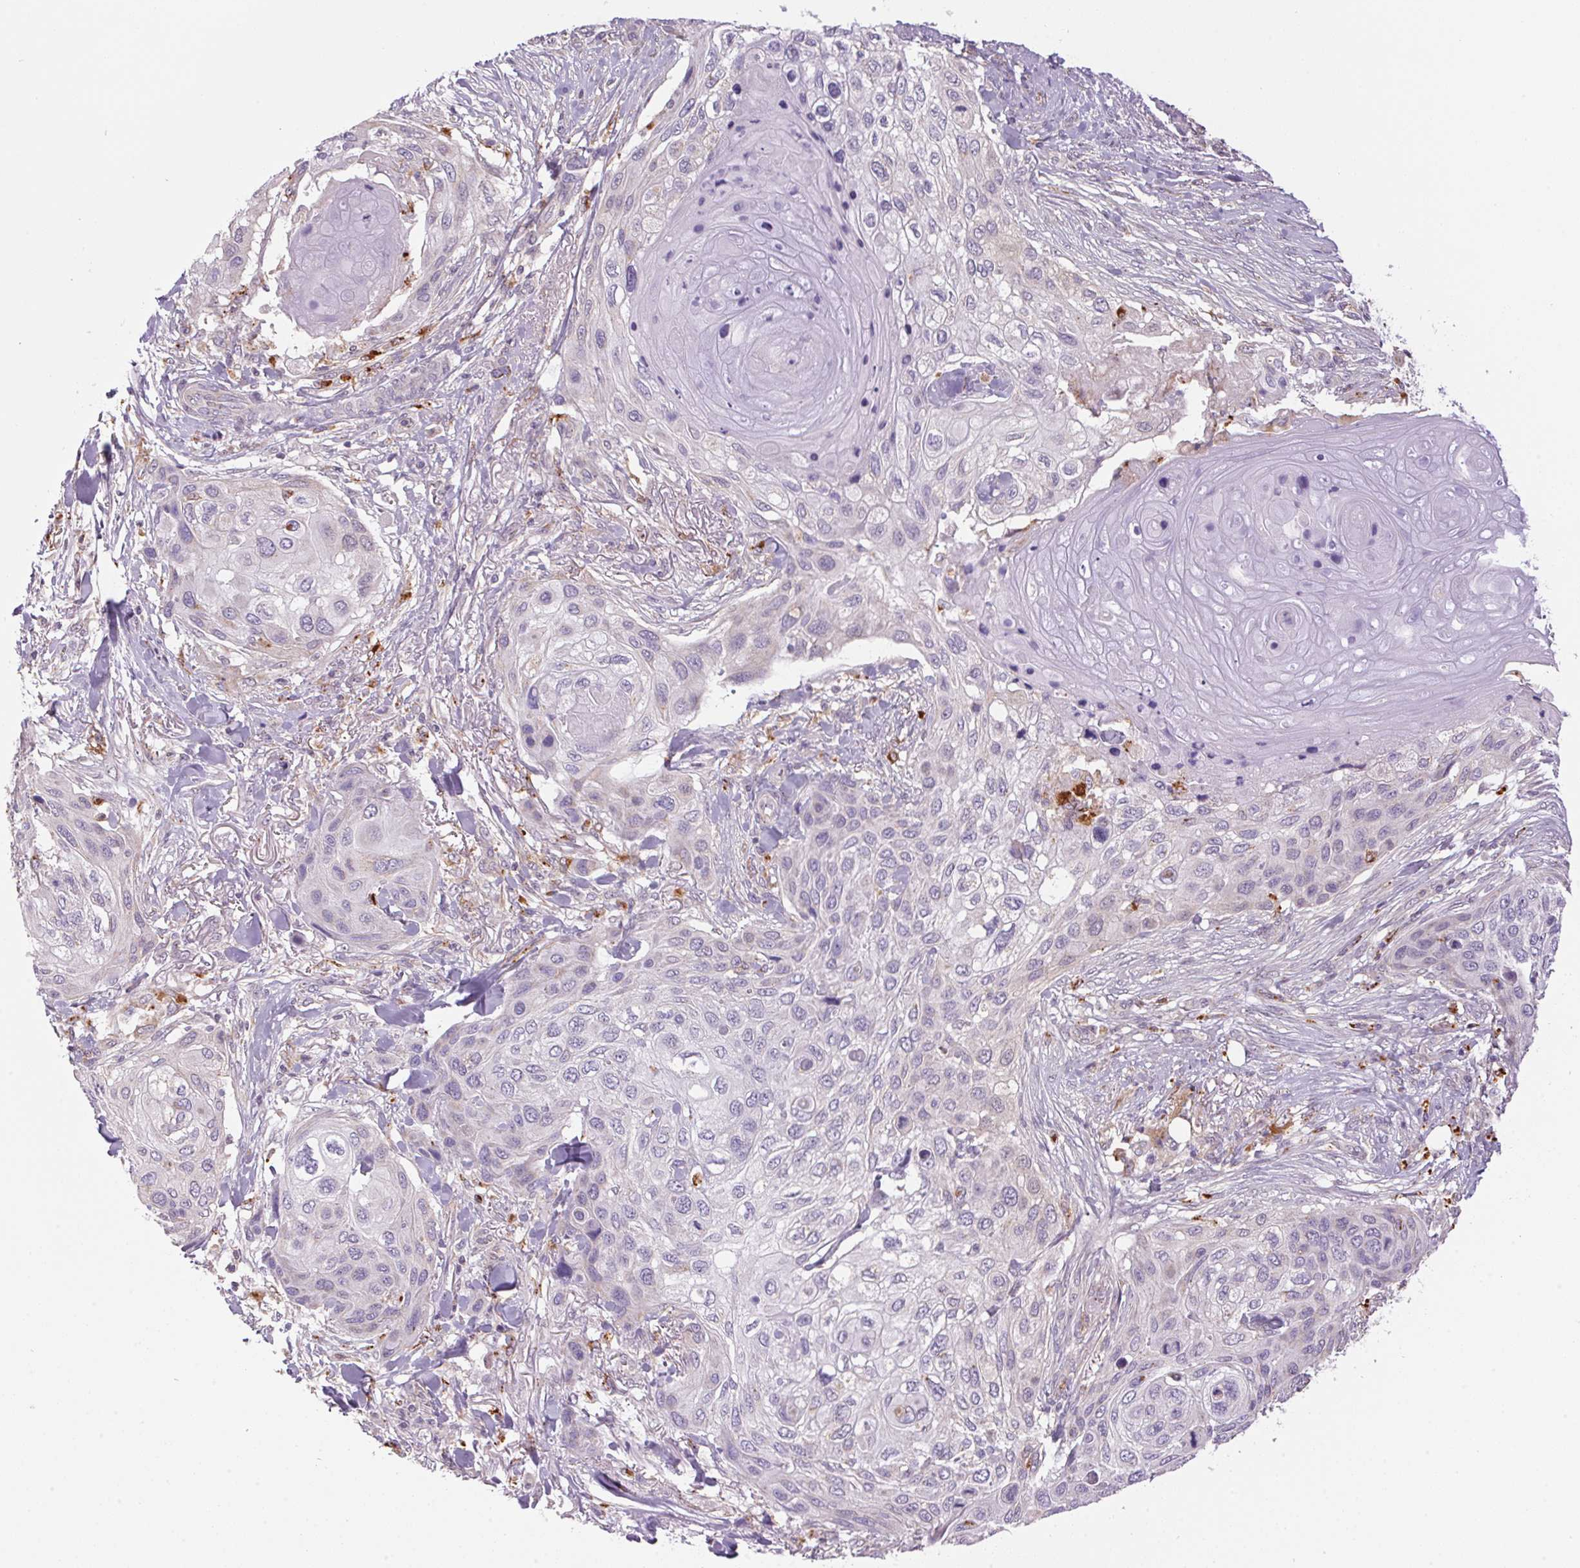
{"staining": {"intensity": "negative", "quantity": "none", "location": "none"}, "tissue": "skin cancer", "cell_type": "Tumor cells", "image_type": "cancer", "snomed": [{"axis": "morphology", "description": "Squamous cell carcinoma, NOS"}, {"axis": "topography", "description": "Skin"}], "caption": "Immunohistochemistry (IHC) micrograph of neoplastic tissue: squamous cell carcinoma (skin) stained with DAB (3,3'-diaminobenzidine) demonstrates no significant protein staining in tumor cells.", "gene": "ADH5", "patient": {"sex": "female", "age": 87}}